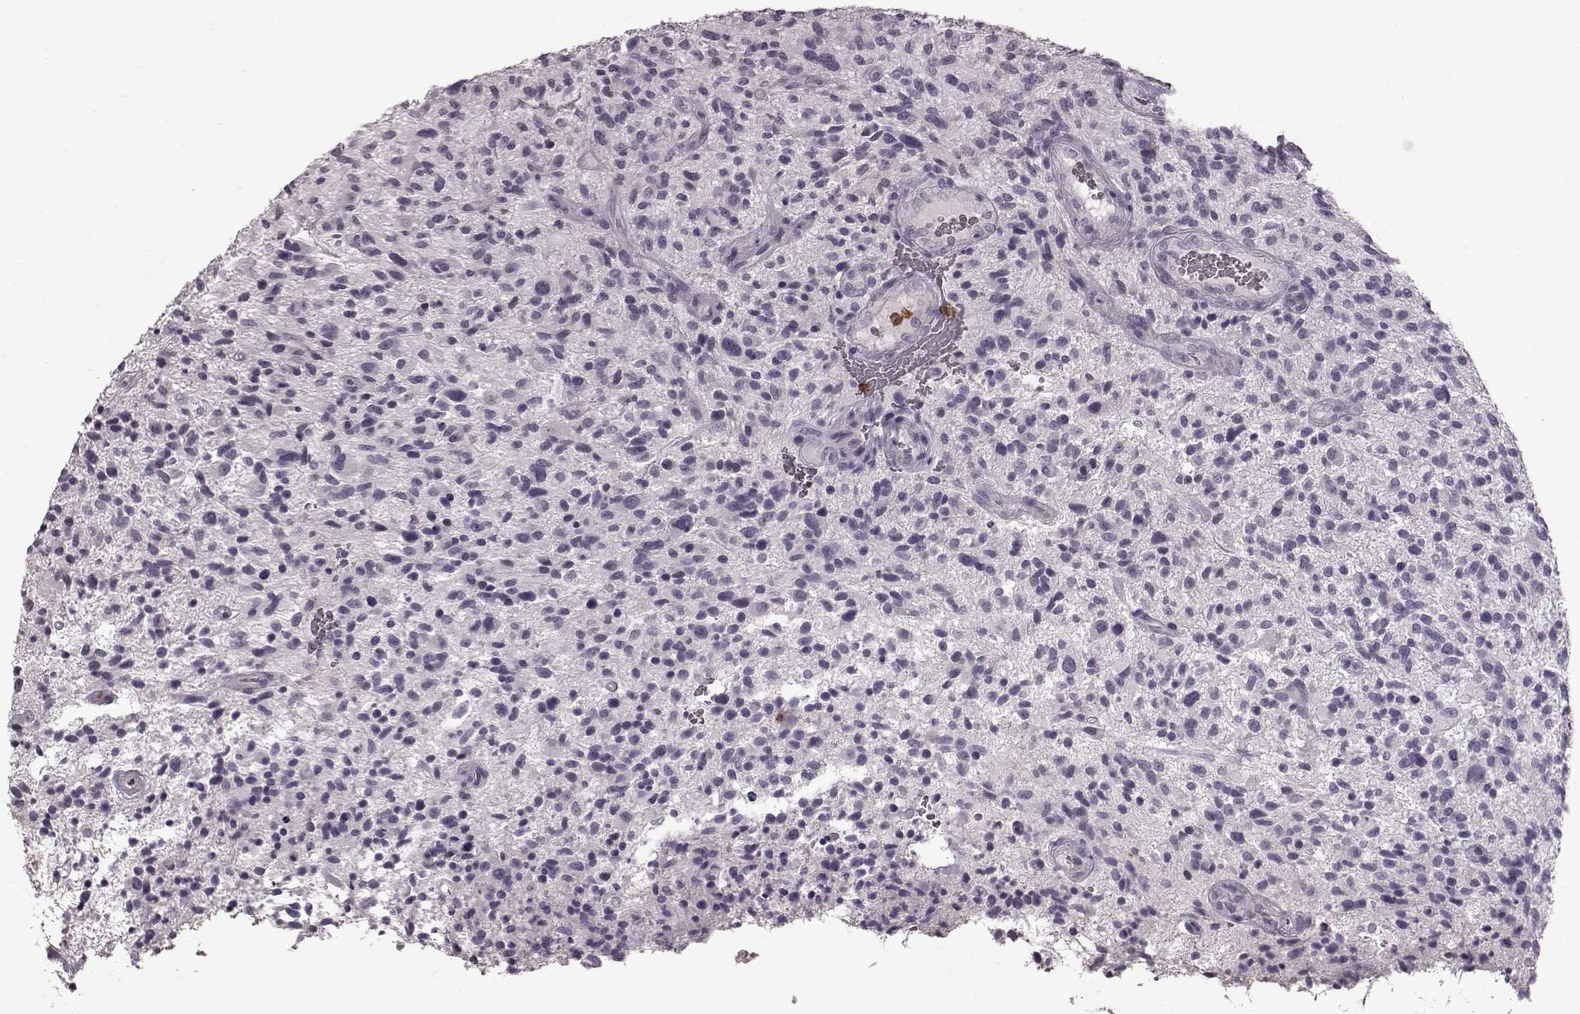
{"staining": {"intensity": "negative", "quantity": "none", "location": "none"}, "tissue": "glioma", "cell_type": "Tumor cells", "image_type": "cancer", "snomed": [{"axis": "morphology", "description": "Glioma, malignant, High grade"}, {"axis": "topography", "description": "Brain"}], "caption": "Immunohistochemical staining of glioma demonstrates no significant expression in tumor cells.", "gene": "FUT4", "patient": {"sex": "male", "age": 47}}